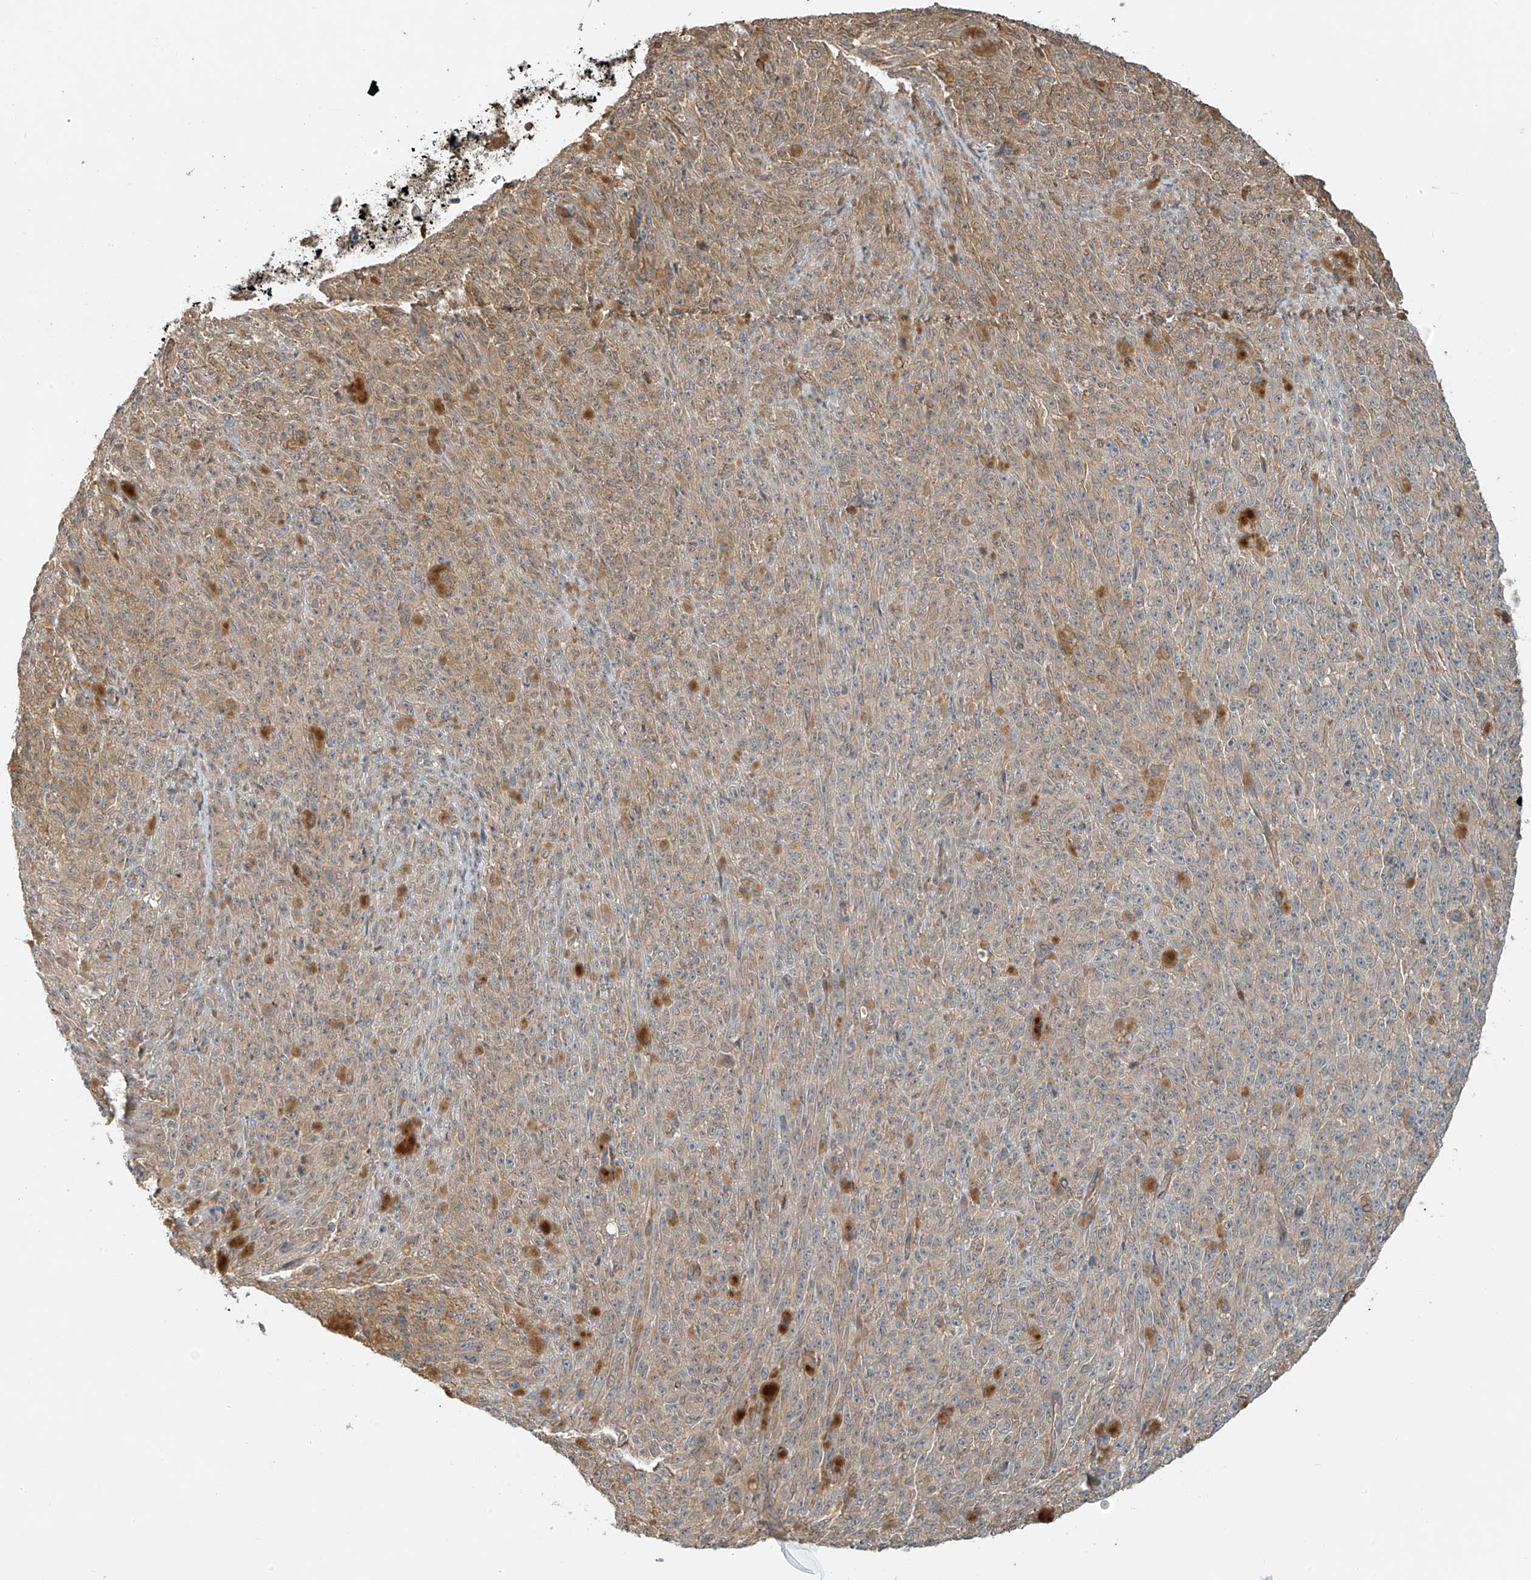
{"staining": {"intensity": "weak", "quantity": "25%-75%", "location": "cytoplasmic/membranous"}, "tissue": "melanoma", "cell_type": "Tumor cells", "image_type": "cancer", "snomed": [{"axis": "morphology", "description": "Malignant melanoma, NOS"}, {"axis": "topography", "description": "Skin"}], "caption": "Immunohistochemical staining of human melanoma displays weak cytoplasmic/membranous protein positivity in approximately 25%-75% of tumor cells.", "gene": "CSMD3", "patient": {"sex": "female", "age": 82}}